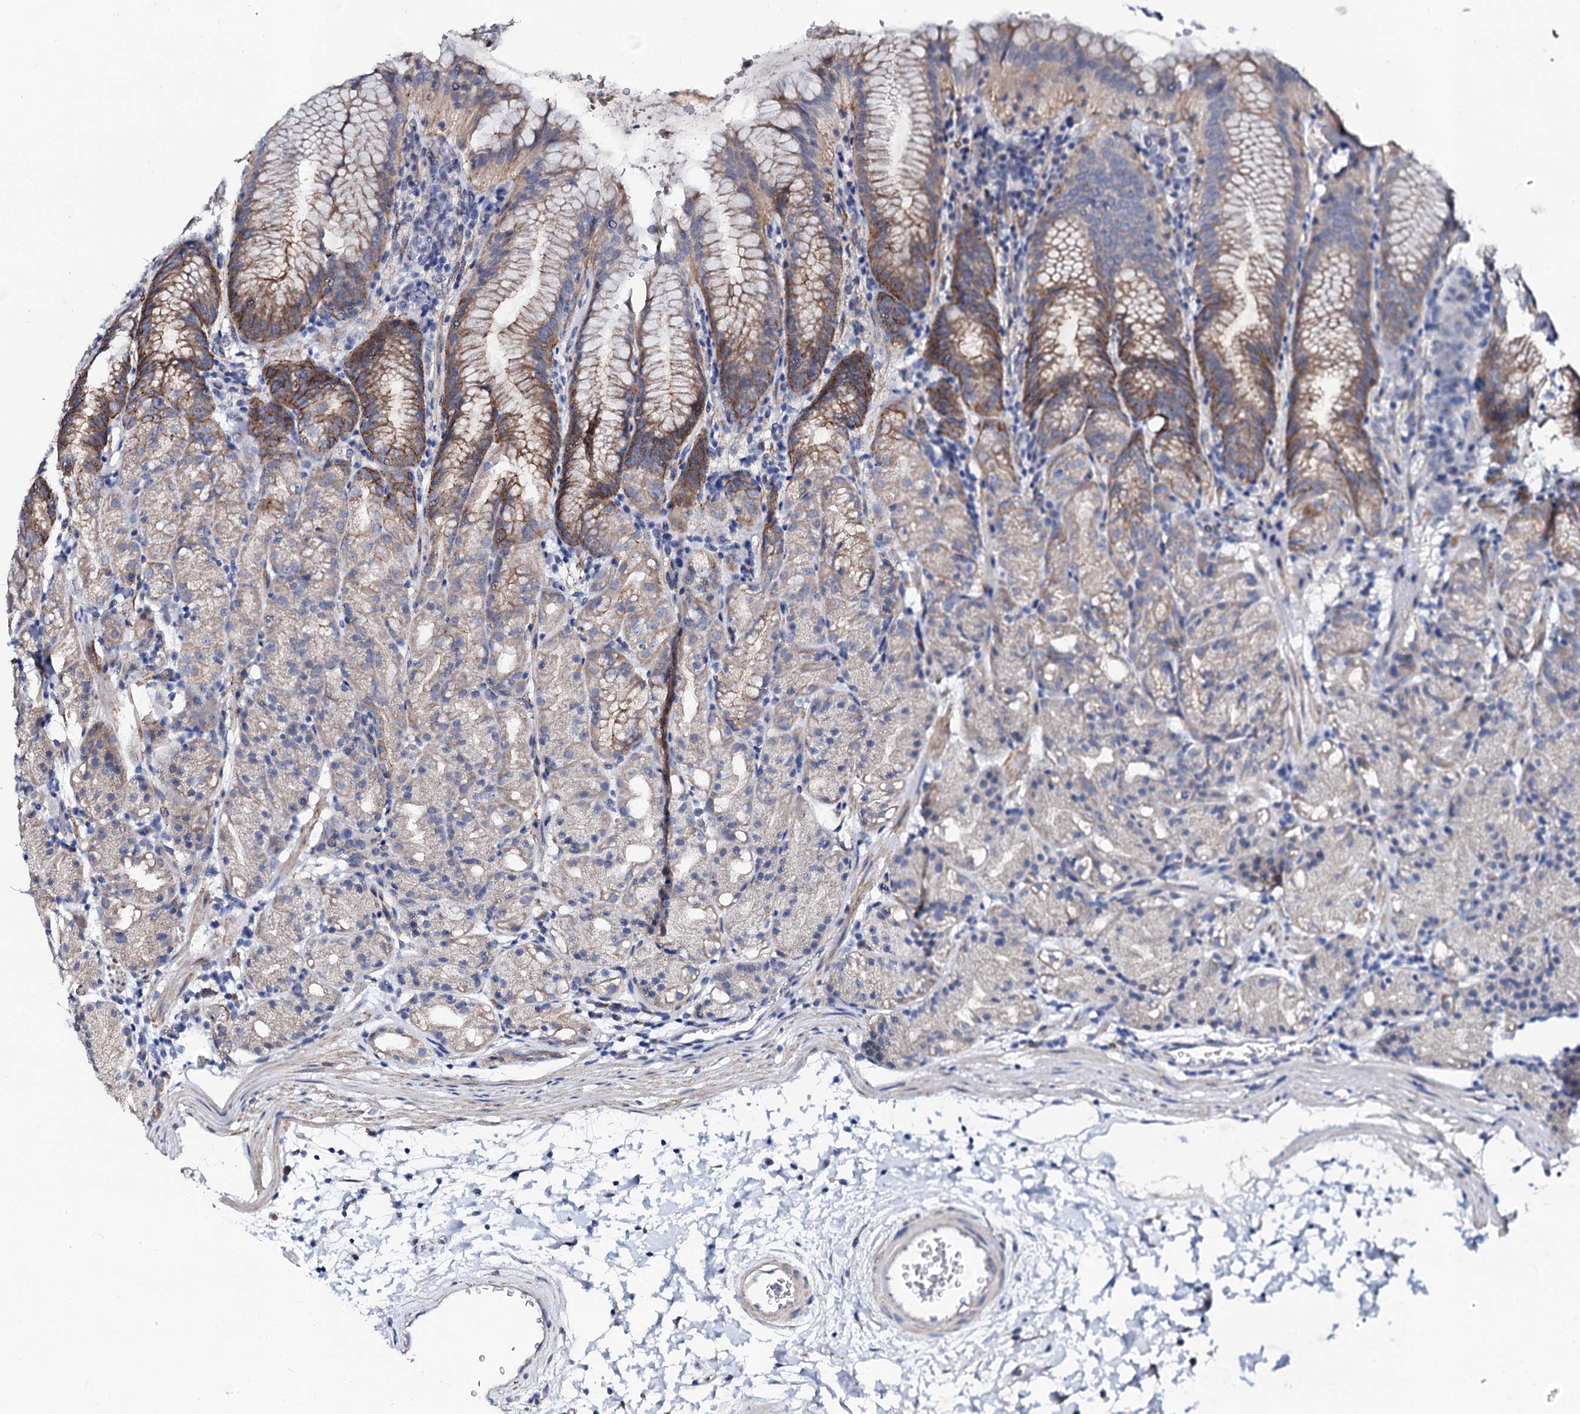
{"staining": {"intensity": "moderate", "quantity": "<25%", "location": "cytoplasmic/membranous"}, "tissue": "stomach", "cell_type": "Glandular cells", "image_type": "normal", "snomed": [{"axis": "morphology", "description": "Normal tissue, NOS"}, {"axis": "topography", "description": "Stomach, upper"}], "caption": "Immunohistochemistry (IHC) histopathology image of unremarkable stomach: human stomach stained using immunohistochemistry (IHC) displays low levels of moderate protein expression localized specifically in the cytoplasmic/membranous of glandular cells, appearing as a cytoplasmic/membranous brown color.", "gene": "GPR176", "patient": {"sex": "male", "age": 48}}